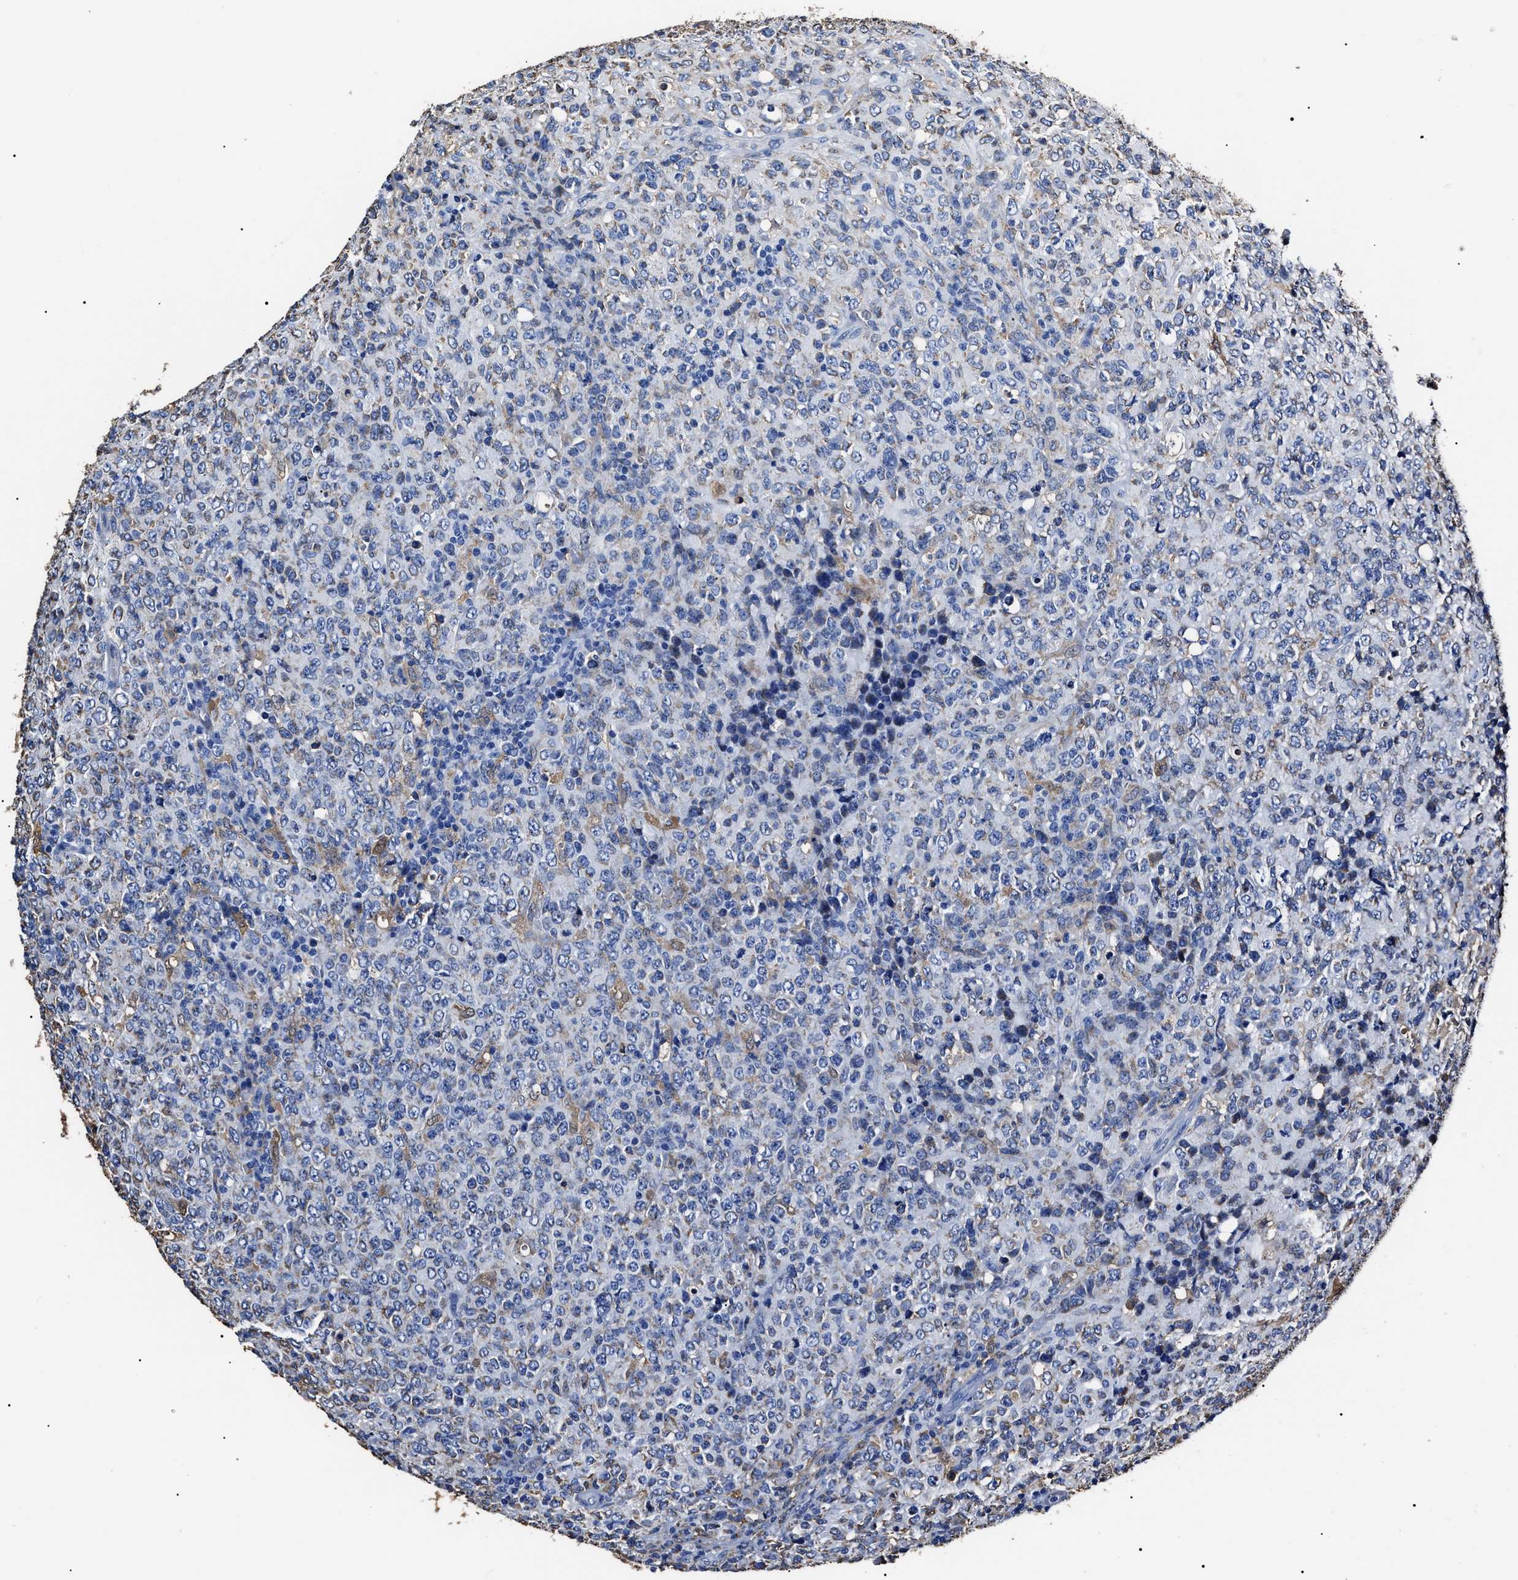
{"staining": {"intensity": "negative", "quantity": "none", "location": "none"}, "tissue": "lymphoma", "cell_type": "Tumor cells", "image_type": "cancer", "snomed": [{"axis": "morphology", "description": "Malignant lymphoma, non-Hodgkin's type, High grade"}, {"axis": "topography", "description": "Tonsil"}], "caption": "IHC photomicrograph of malignant lymphoma, non-Hodgkin's type (high-grade) stained for a protein (brown), which reveals no positivity in tumor cells. The staining was performed using DAB to visualize the protein expression in brown, while the nuclei were stained in blue with hematoxylin (Magnification: 20x).", "gene": "ALDH1A1", "patient": {"sex": "female", "age": 36}}